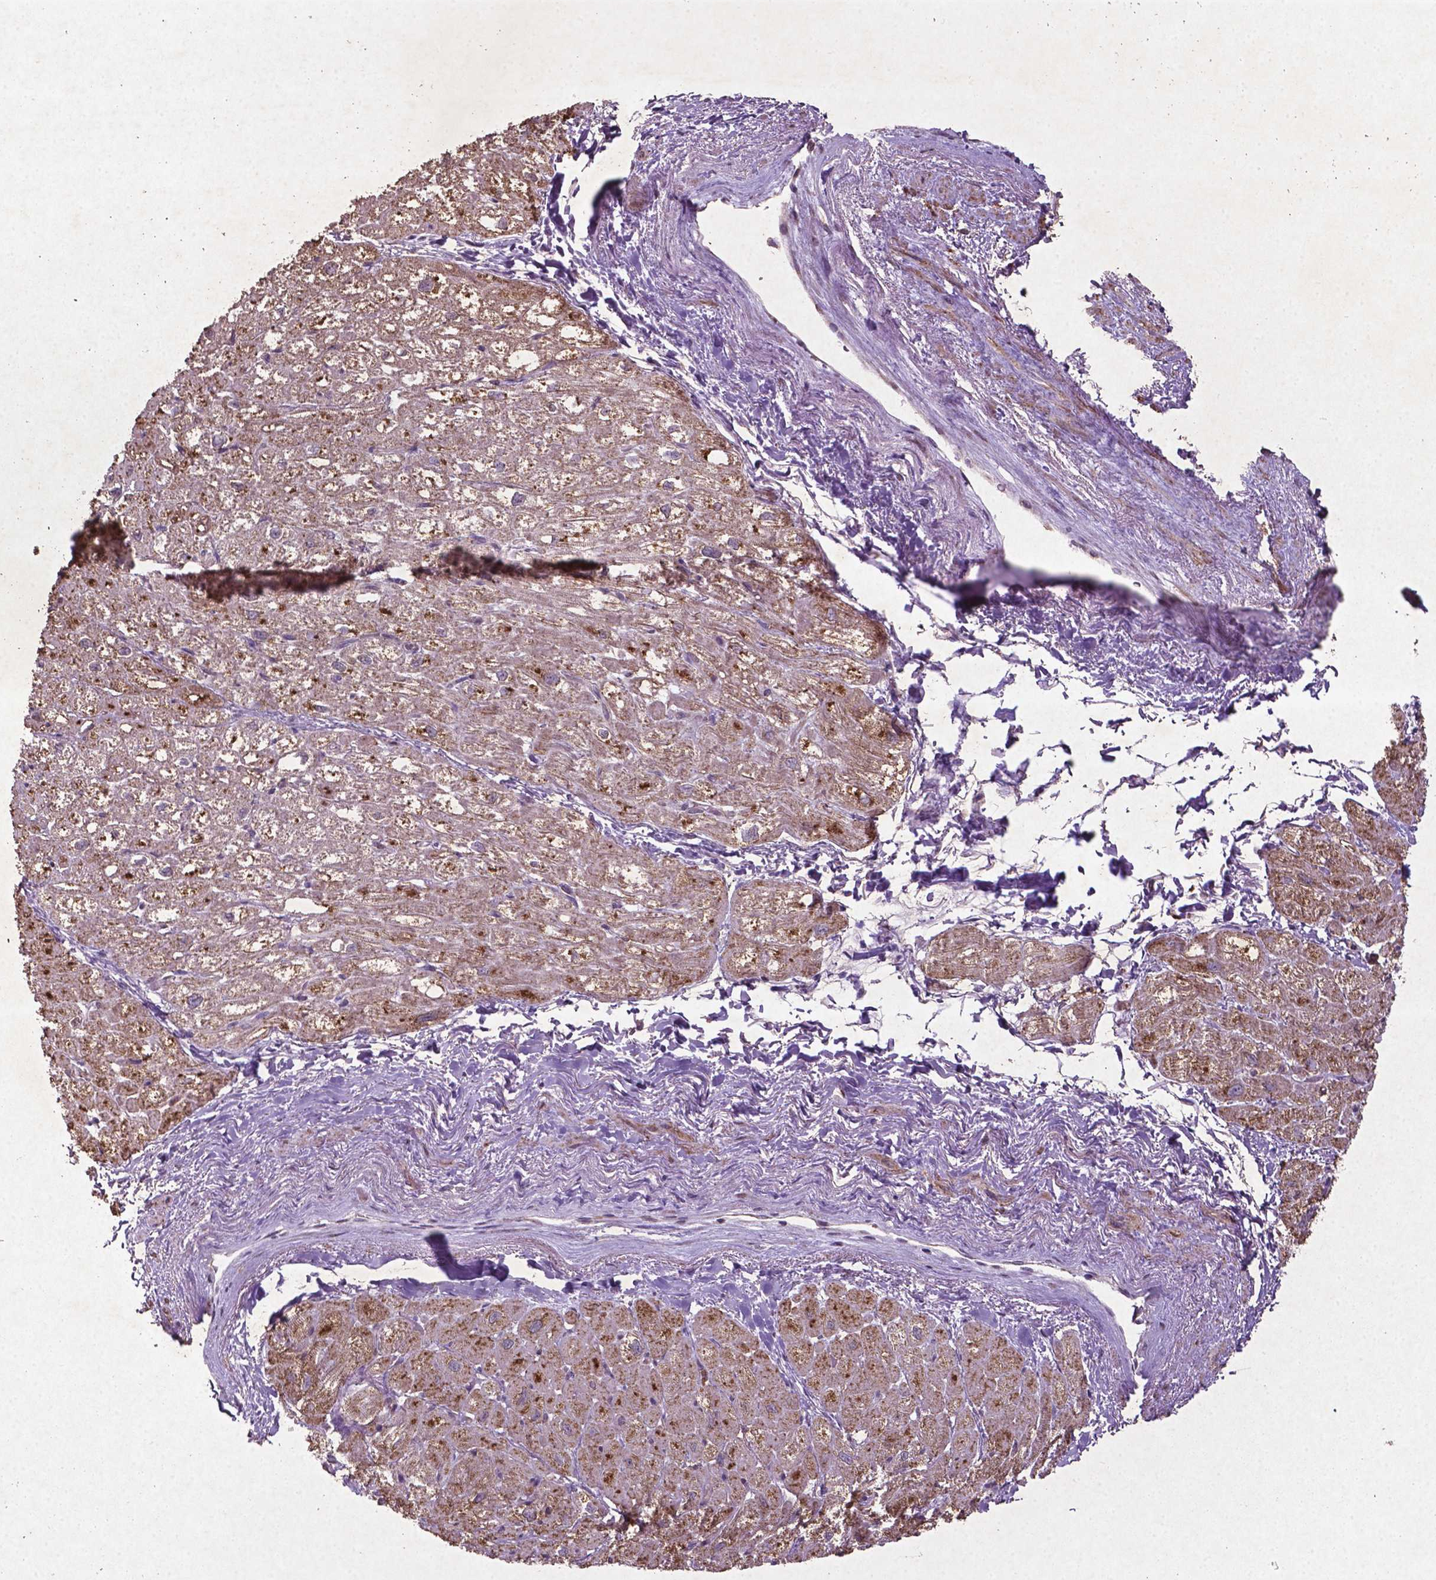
{"staining": {"intensity": "strong", "quantity": "25%-75%", "location": "cytoplasmic/membranous"}, "tissue": "heart muscle", "cell_type": "Cardiomyocytes", "image_type": "normal", "snomed": [{"axis": "morphology", "description": "Normal tissue, NOS"}, {"axis": "topography", "description": "Heart"}], "caption": "Unremarkable heart muscle exhibits strong cytoplasmic/membranous staining in about 25%-75% of cardiomyocytes, visualized by immunohistochemistry. The staining is performed using DAB brown chromogen to label protein expression. The nuclei are counter-stained blue using hematoxylin.", "gene": "MTOR", "patient": {"sex": "female", "age": 69}}